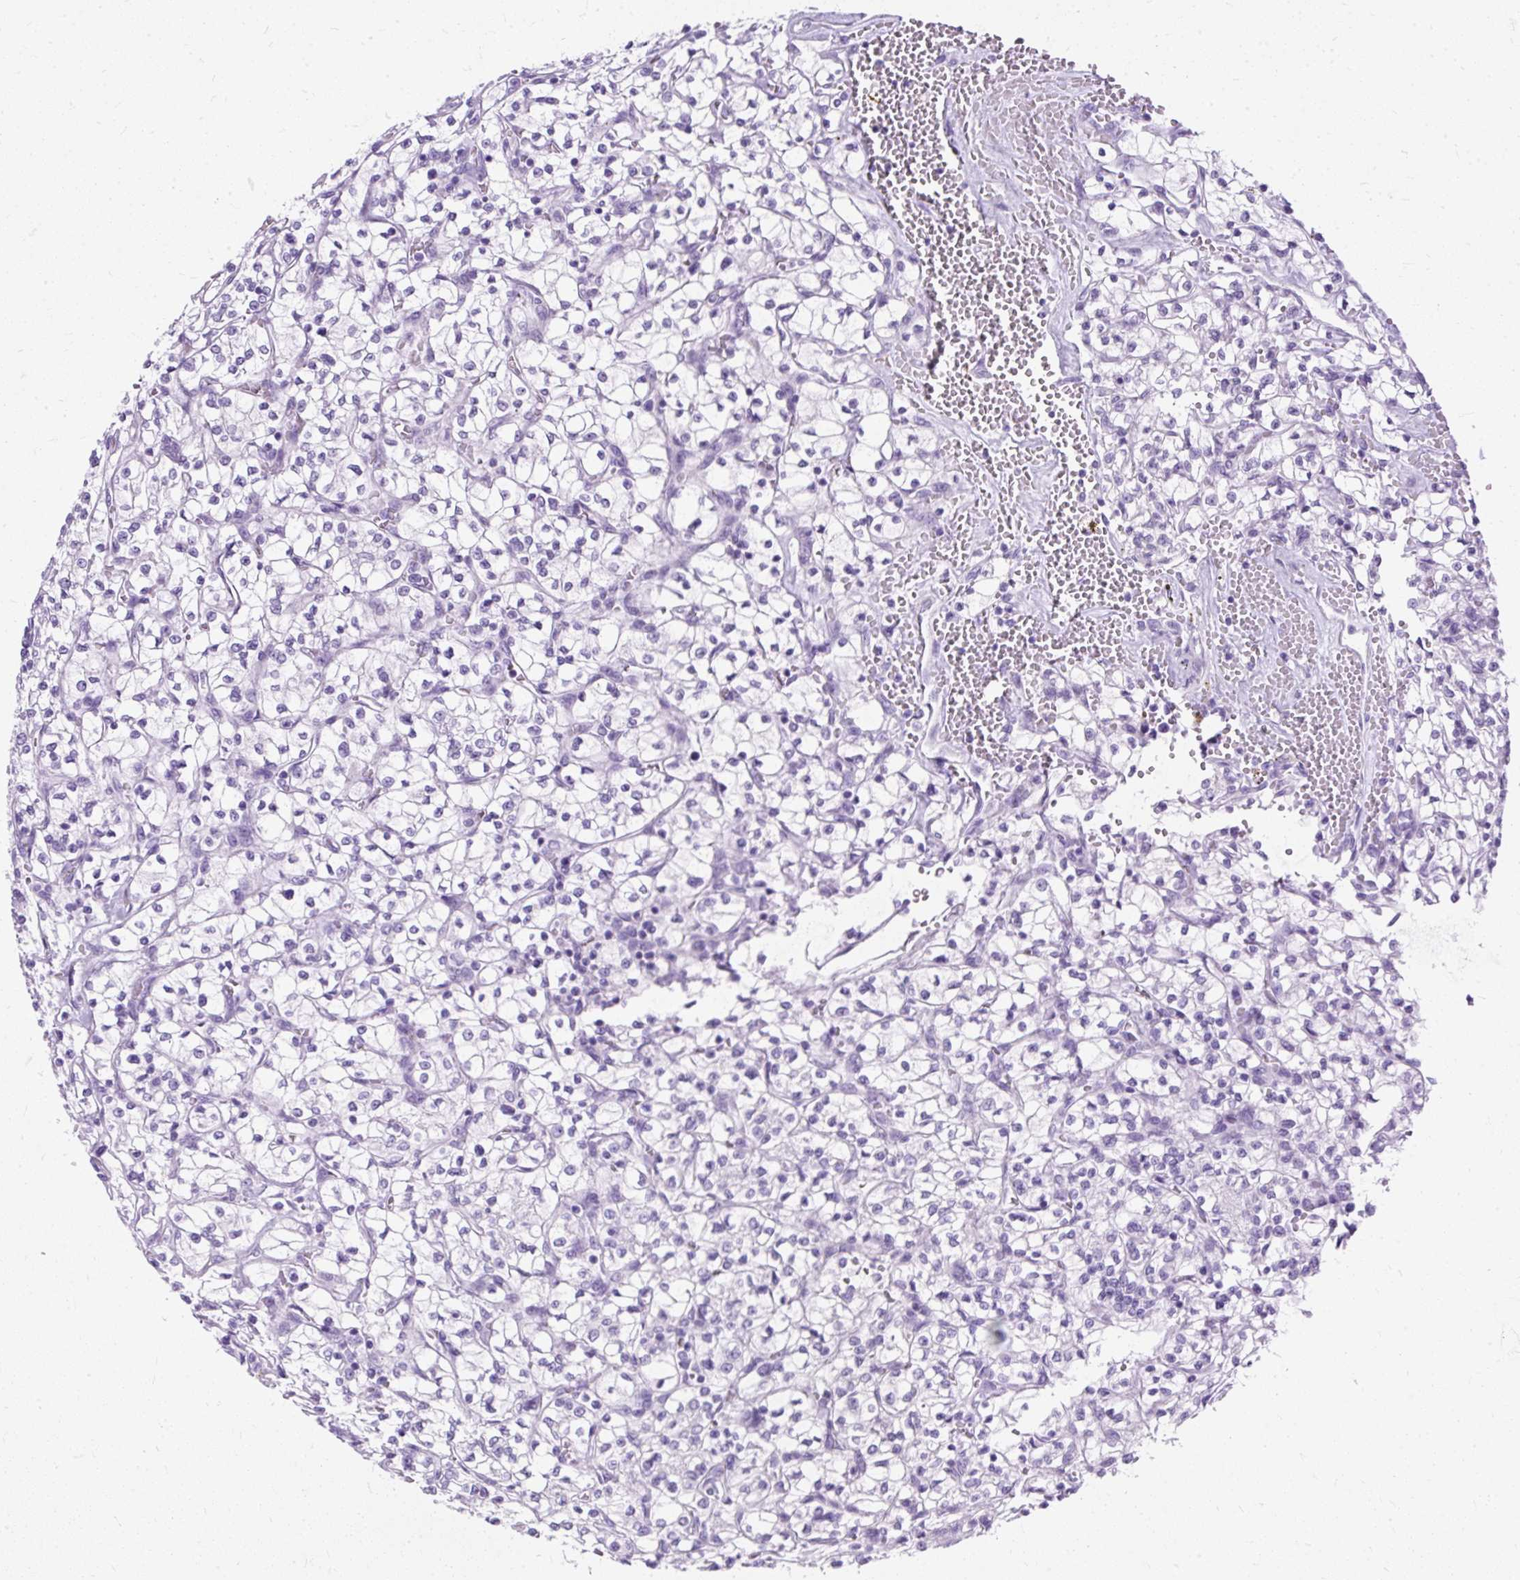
{"staining": {"intensity": "negative", "quantity": "none", "location": "none"}, "tissue": "renal cancer", "cell_type": "Tumor cells", "image_type": "cancer", "snomed": [{"axis": "morphology", "description": "Adenocarcinoma, NOS"}, {"axis": "topography", "description": "Kidney"}], "caption": "Human renal adenocarcinoma stained for a protein using immunohistochemistry (IHC) shows no expression in tumor cells.", "gene": "PVALB", "patient": {"sex": "female", "age": 64}}